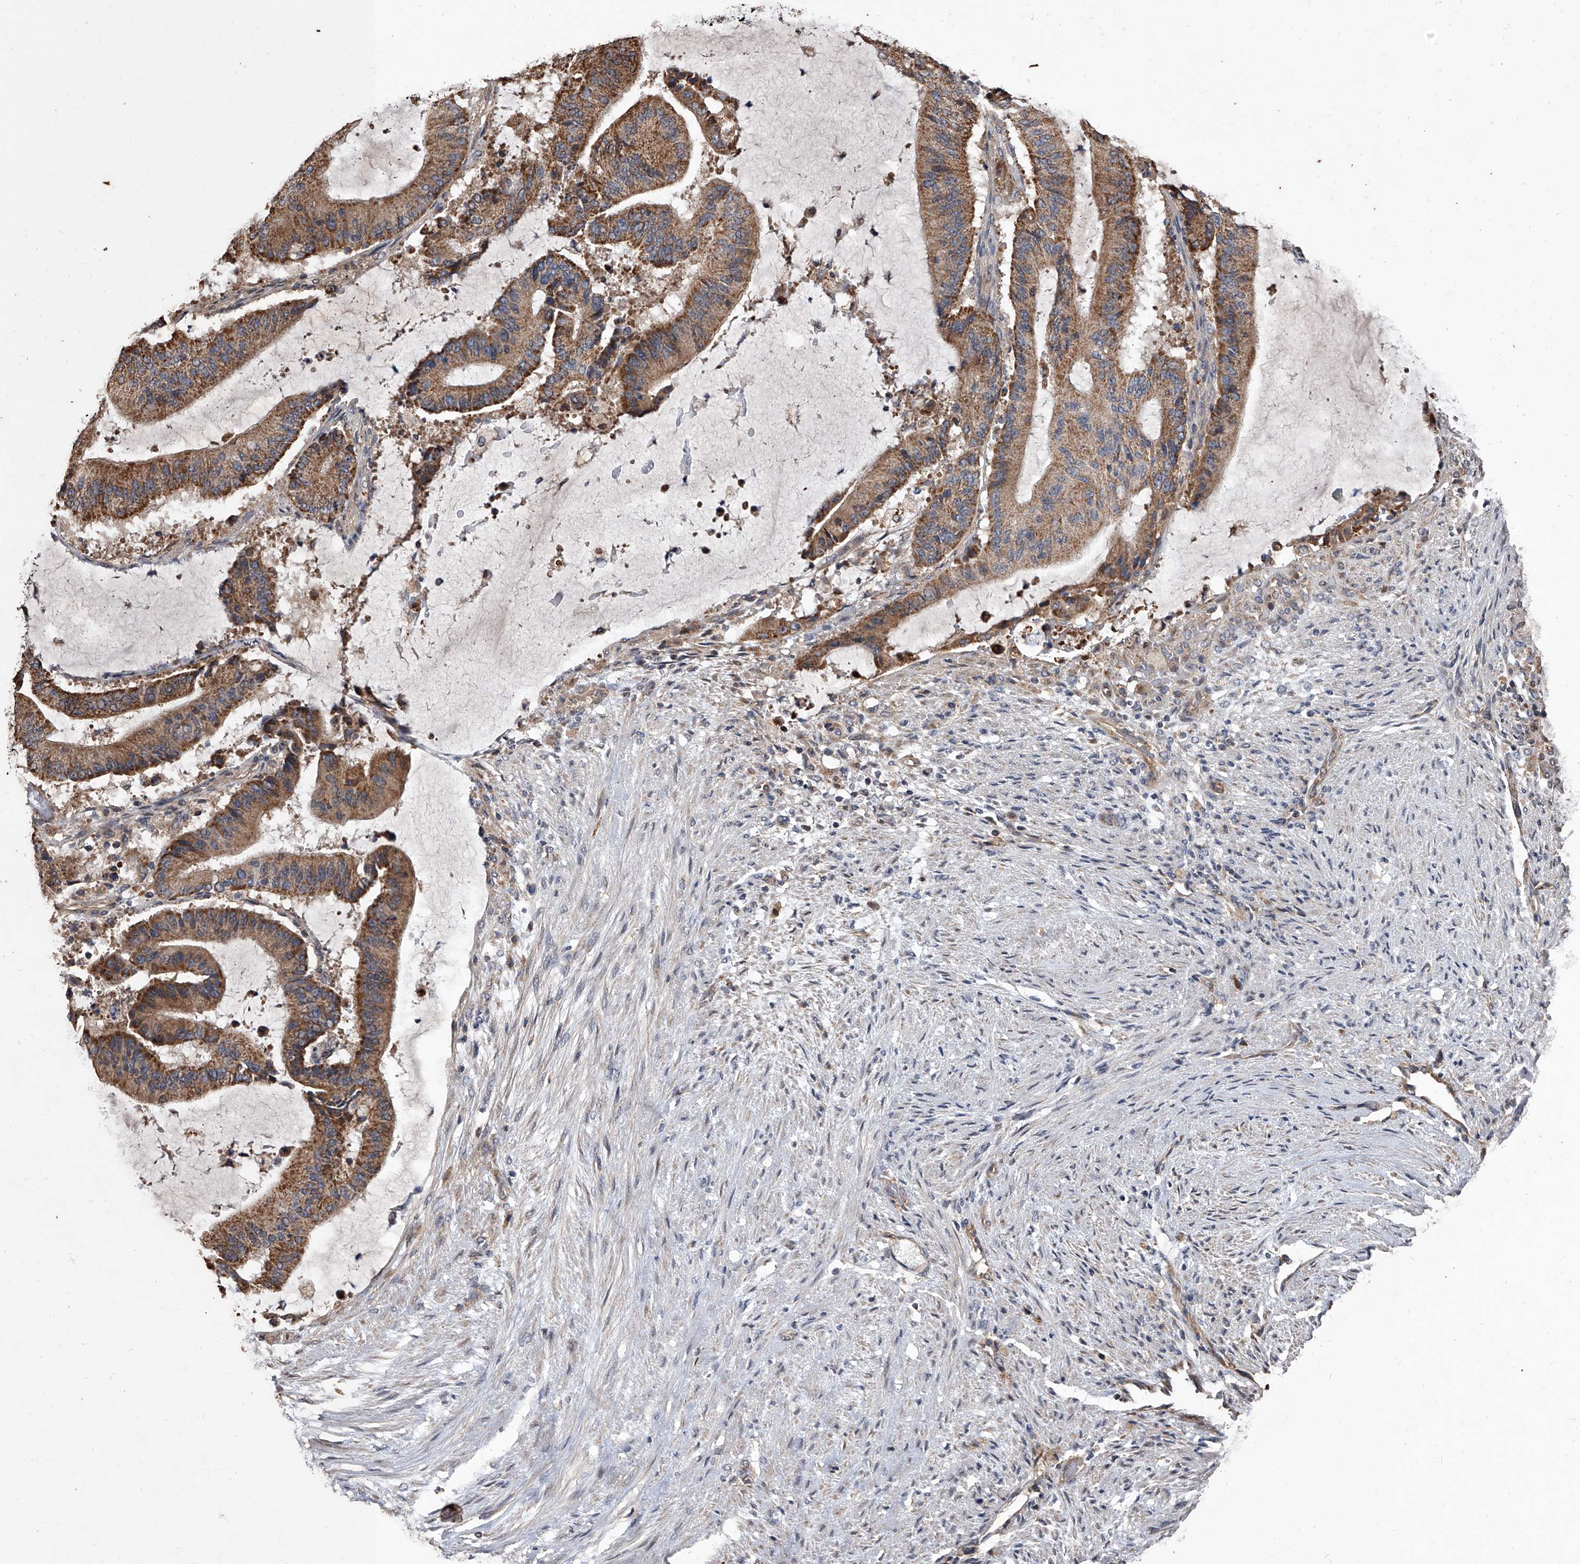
{"staining": {"intensity": "moderate", "quantity": ">75%", "location": "cytoplasmic/membranous"}, "tissue": "liver cancer", "cell_type": "Tumor cells", "image_type": "cancer", "snomed": [{"axis": "morphology", "description": "Normal tissue, NOS"}, {"axis": "morphology", "description": "Cholangiocarcinoma"}, {"axis": "topography", "description": "Liver"}, {"axis": "topography", "description": "Peripheral nerve tissue"}], "caption": "DAB (3,3'-diaminobenzidine) immunohistochemical staining of human liver cancer reveals moderate cytoplasmic/membranous protein expression in about >75% of tumor cells. Nuclei are stained in blue.", "gene": "LTV1", "patient": {"sex": "female", "age": 73}}